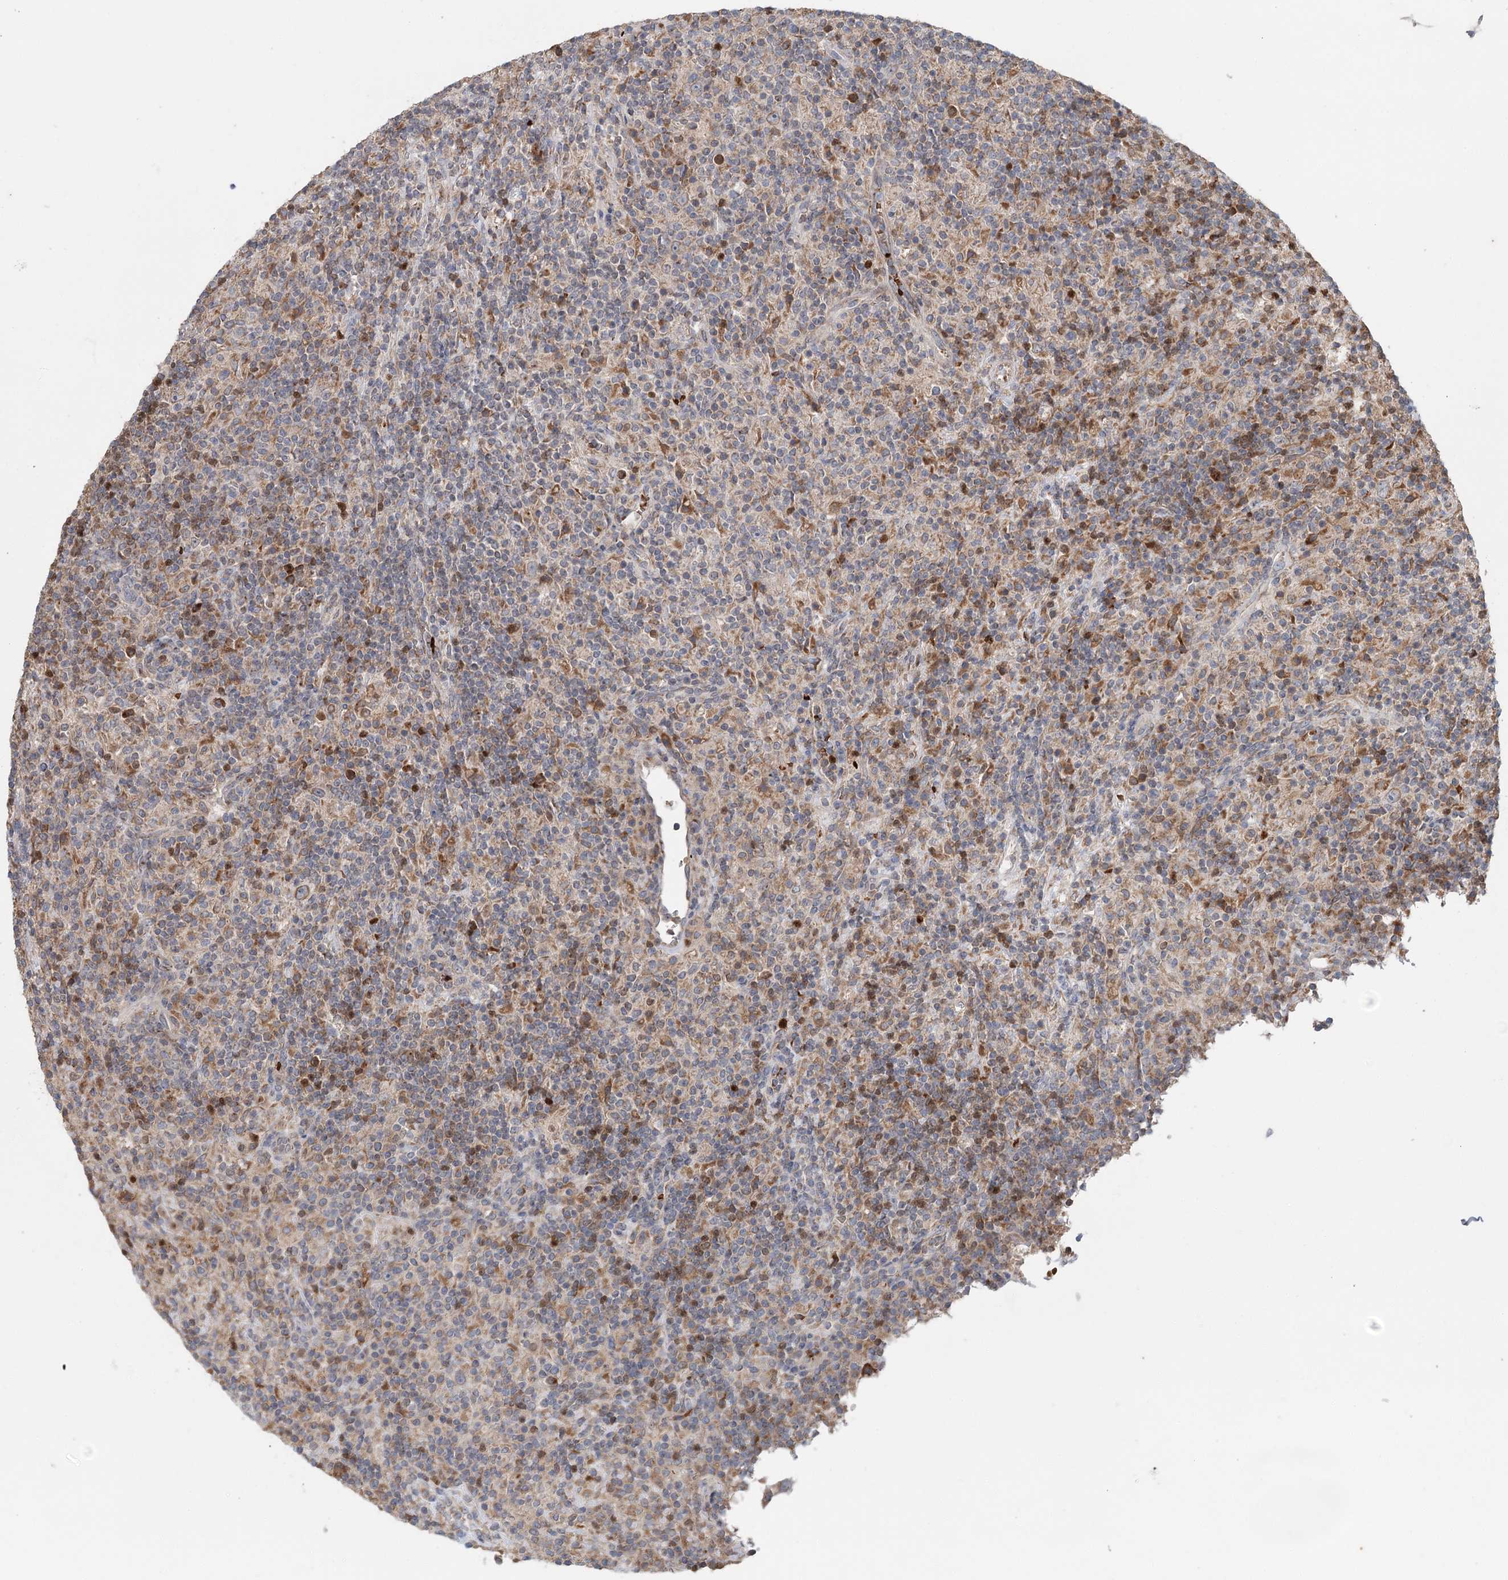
{"staining": {"intensity": "moderate", "quantity": "25%-75%", "location": "cytoplasmic/membranous"}, "tissue": "lymphoma", "cell_type": "Tumor cells", "image_type": "cancer", "snomed": [{"axis": "morphology", "description": "Hodgkin's disease, NOS"}, {"axis": "topography", "description": "Lymph node"}], "caption": "The histopathology image demonstrates staining of Hodgkin's disease, revealing moderate cytoplasmic/membranous protein staining (brown color) within tumor cells. (Brightfield microscopy of DAB IHC at high magnification).", "gene": "ADK", "patient": {"sex": "male", "age": 70}}